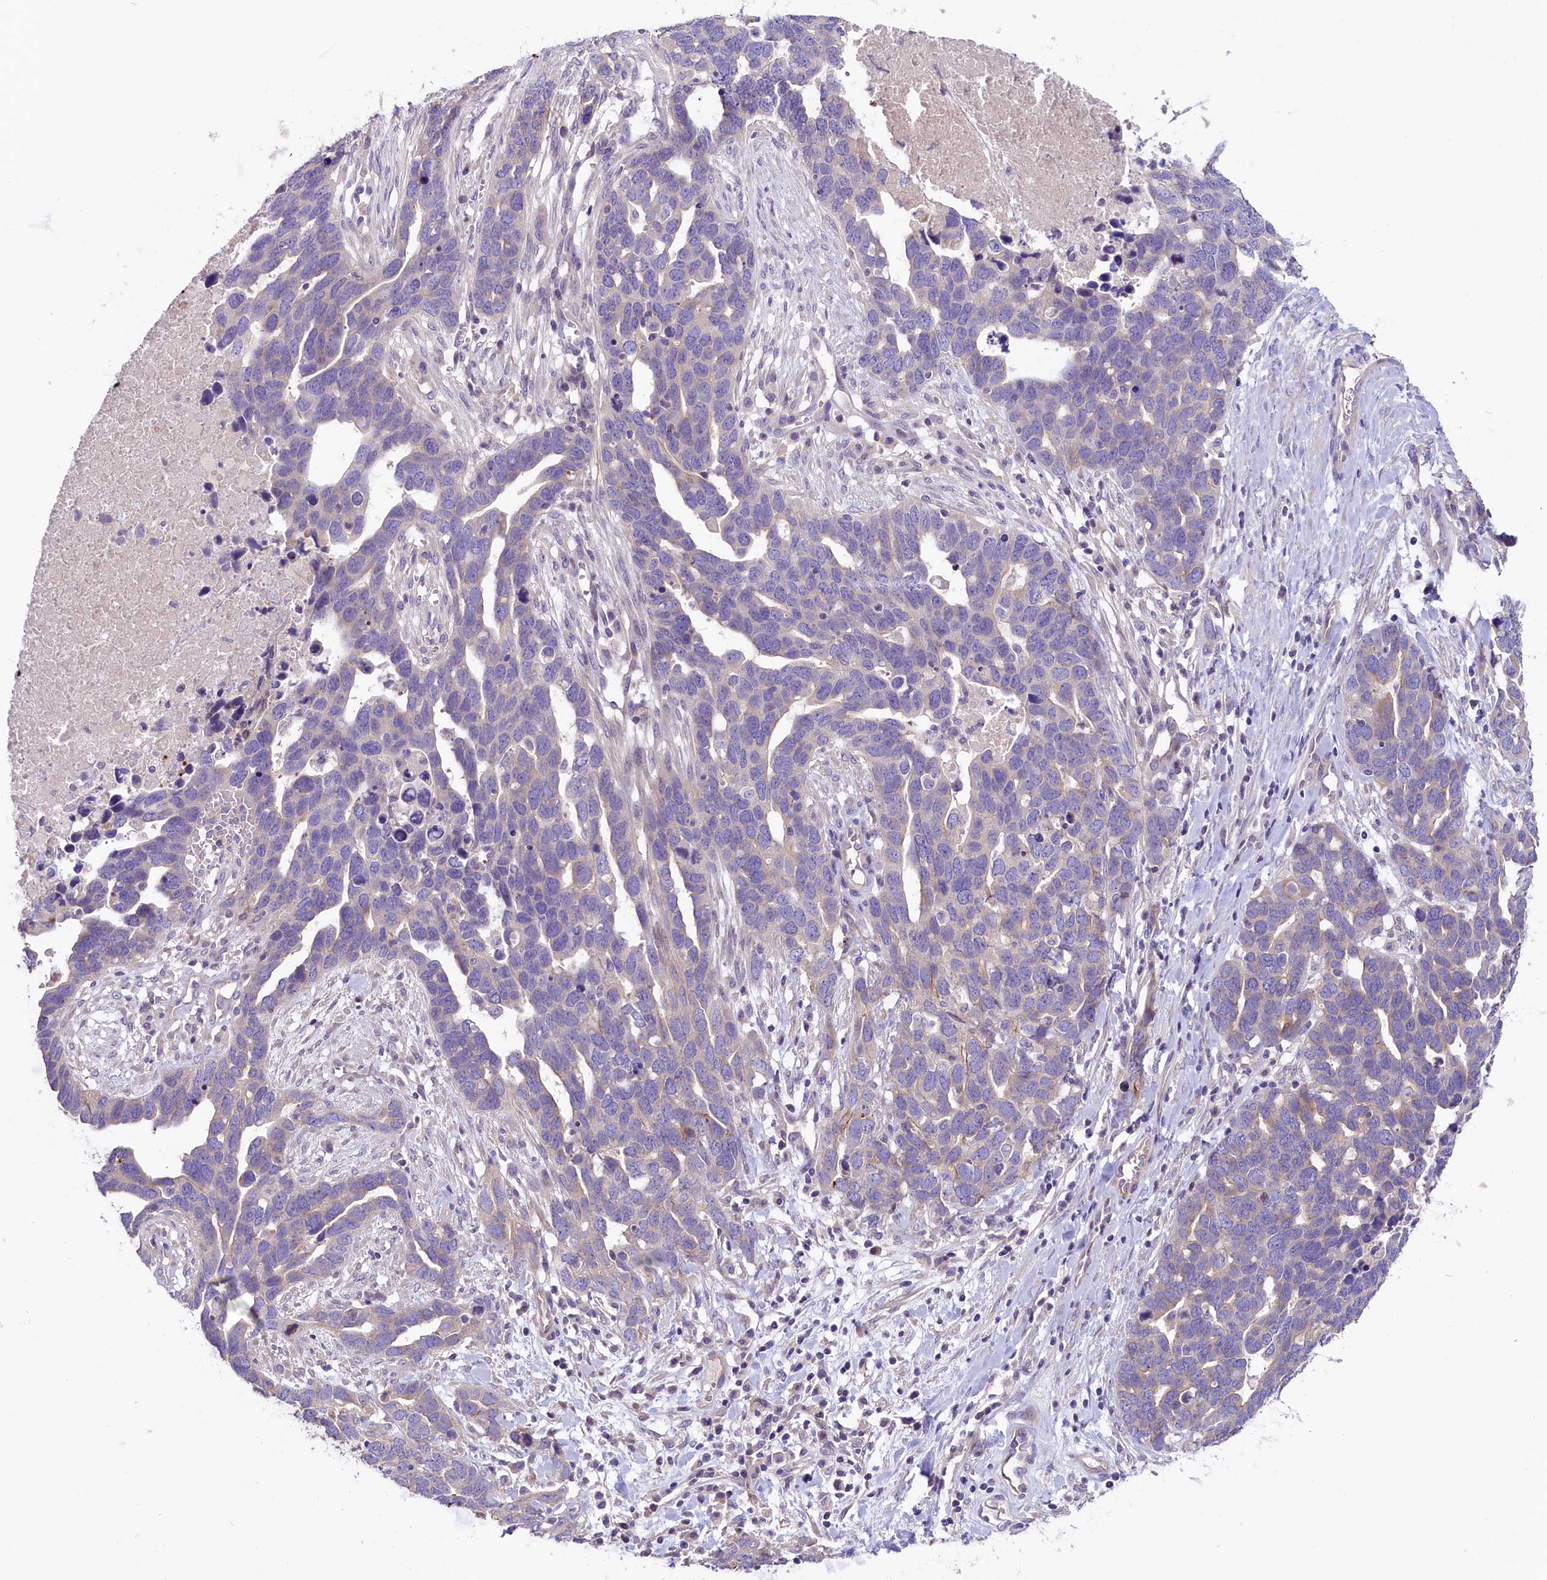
{"staining": {"intensity": "weak", "quantity": "<25%", "location": "cytoplasmic/membranous"}, "tissue": "ovarian cancer", "cell_type": "Tumor cells", "image_type": "cancer", "snomed": [{"axis": "morphology", "description": "Cystadenocarcinoma, serous, NOS"}, {"axis": "topography", "description": "Ovary"}], "caption": "Immunohistochemical staining of human serous cystadenocarcinoma (ovarian) exhibits no significant staining in tumor cells.", "gene": "CD99L2", "patient": {"sex": "female", "age": 54}}